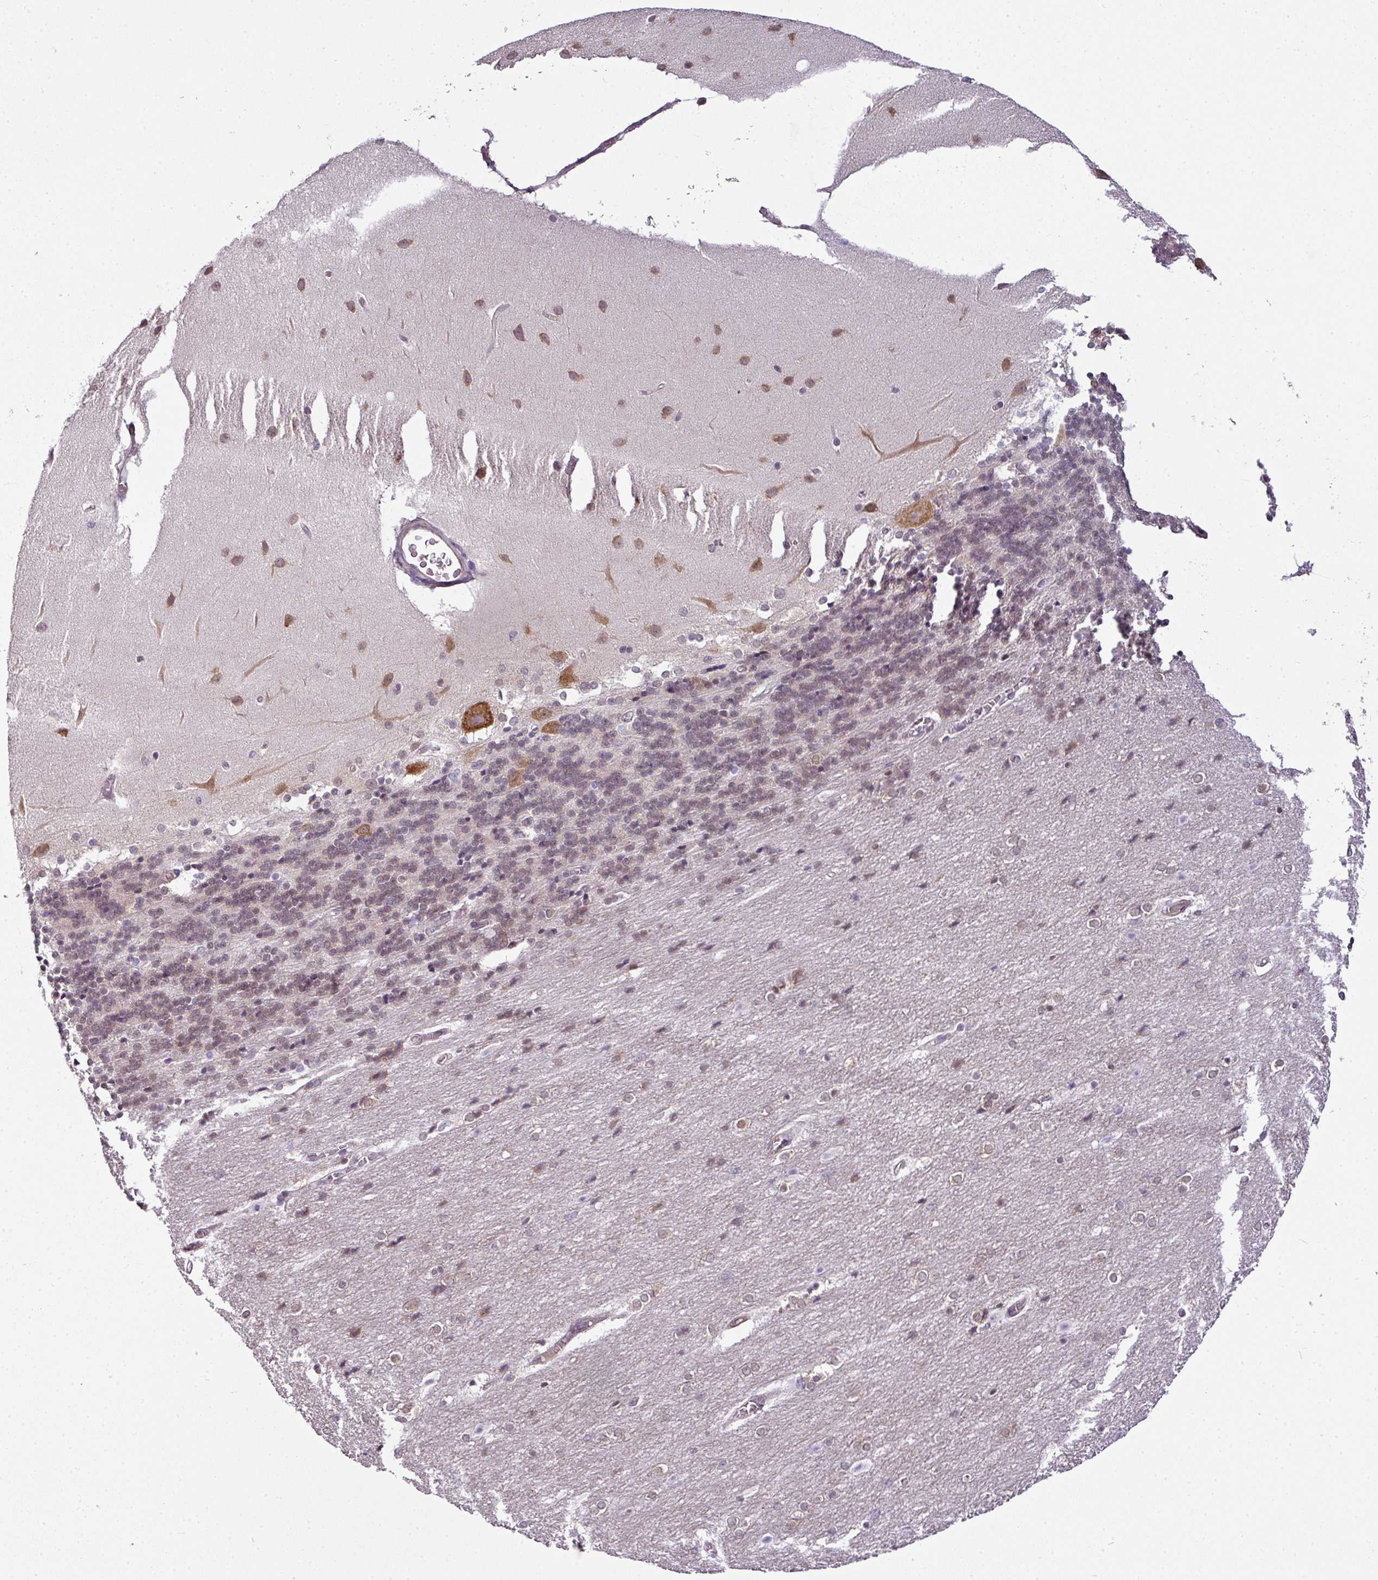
{"staining": {"intensity": "weak", "quantity": "25%-75%", "location": "nuclear"}, "tissue": "cerebellum", "cell_type": "Cells in granular layer", "image_type": "normal", "snomed": [{"axis": "morphology", "description": "Normal tissue, NOS"}, {"axis": "topography", "description": "Cerebellum"}], "caption": "Immunohistochemical staining of benign cerebellum exhibits low levels of weak nuclear expression in approximately 25%-75% of cells in granular layer.", "gene": "RBM14", "patient": {"sex": "female", "age": 54}}